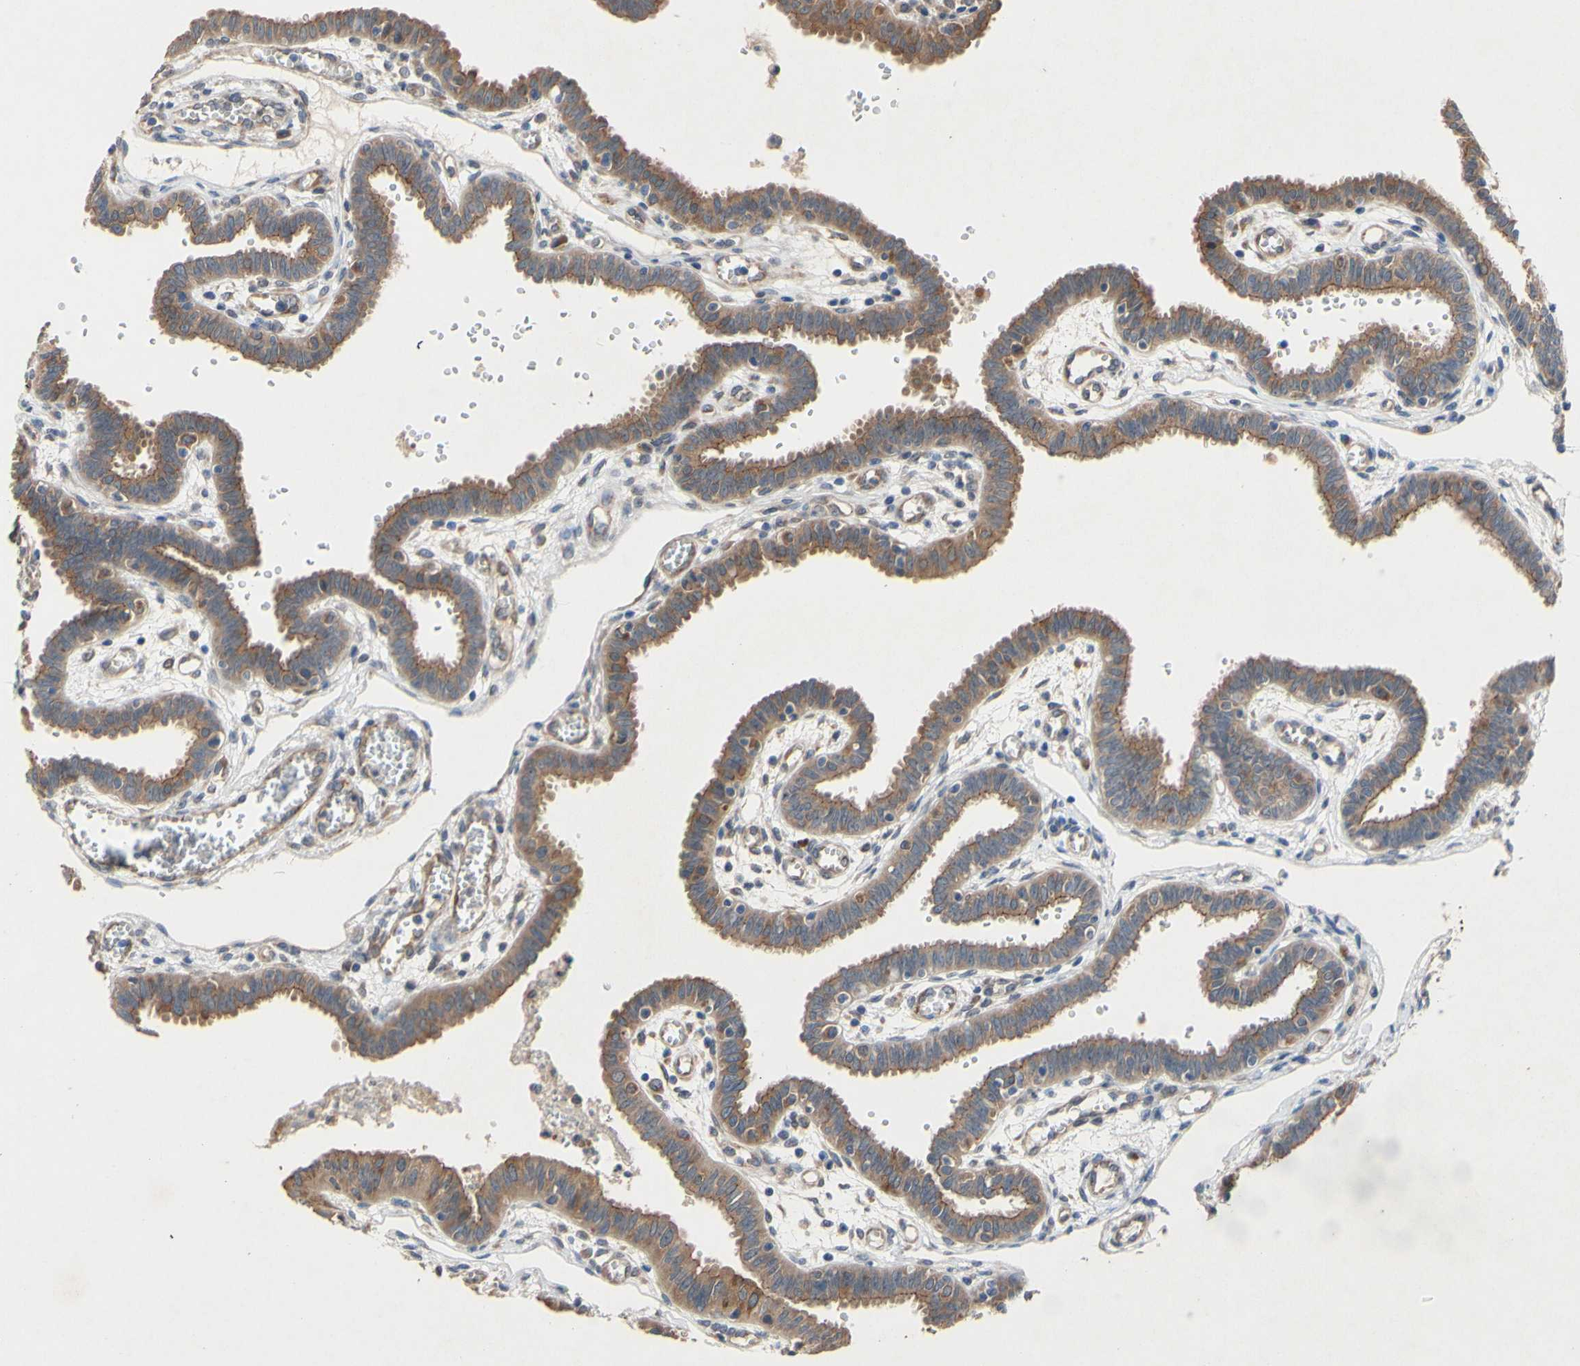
{"staining": {"intensity": "moderate", "quantity": ">75%", "location": "cytoplasmic/membranous"}, "tissue": "fallopian tube", "cell_type": "Glandular cells", "image_type": "normal", "snomed": [{"axis": "morphology", "description": "Normal tissue, NOS"}, {"axis": "topography", "description": "Fallopian tube"}], "caption": "Fallopian tube stained for a protein shows moderate cytoplasmic/membranous positivity in glandular cells. The staining is performed using DAB (3,3'-diaminobenzidine) brown chromogen to label protein expression. The nuclei are counter-stained blue using hematoxylin.", "gene": "PDGFB", "patient": {"sex": "female", "age": 32}}